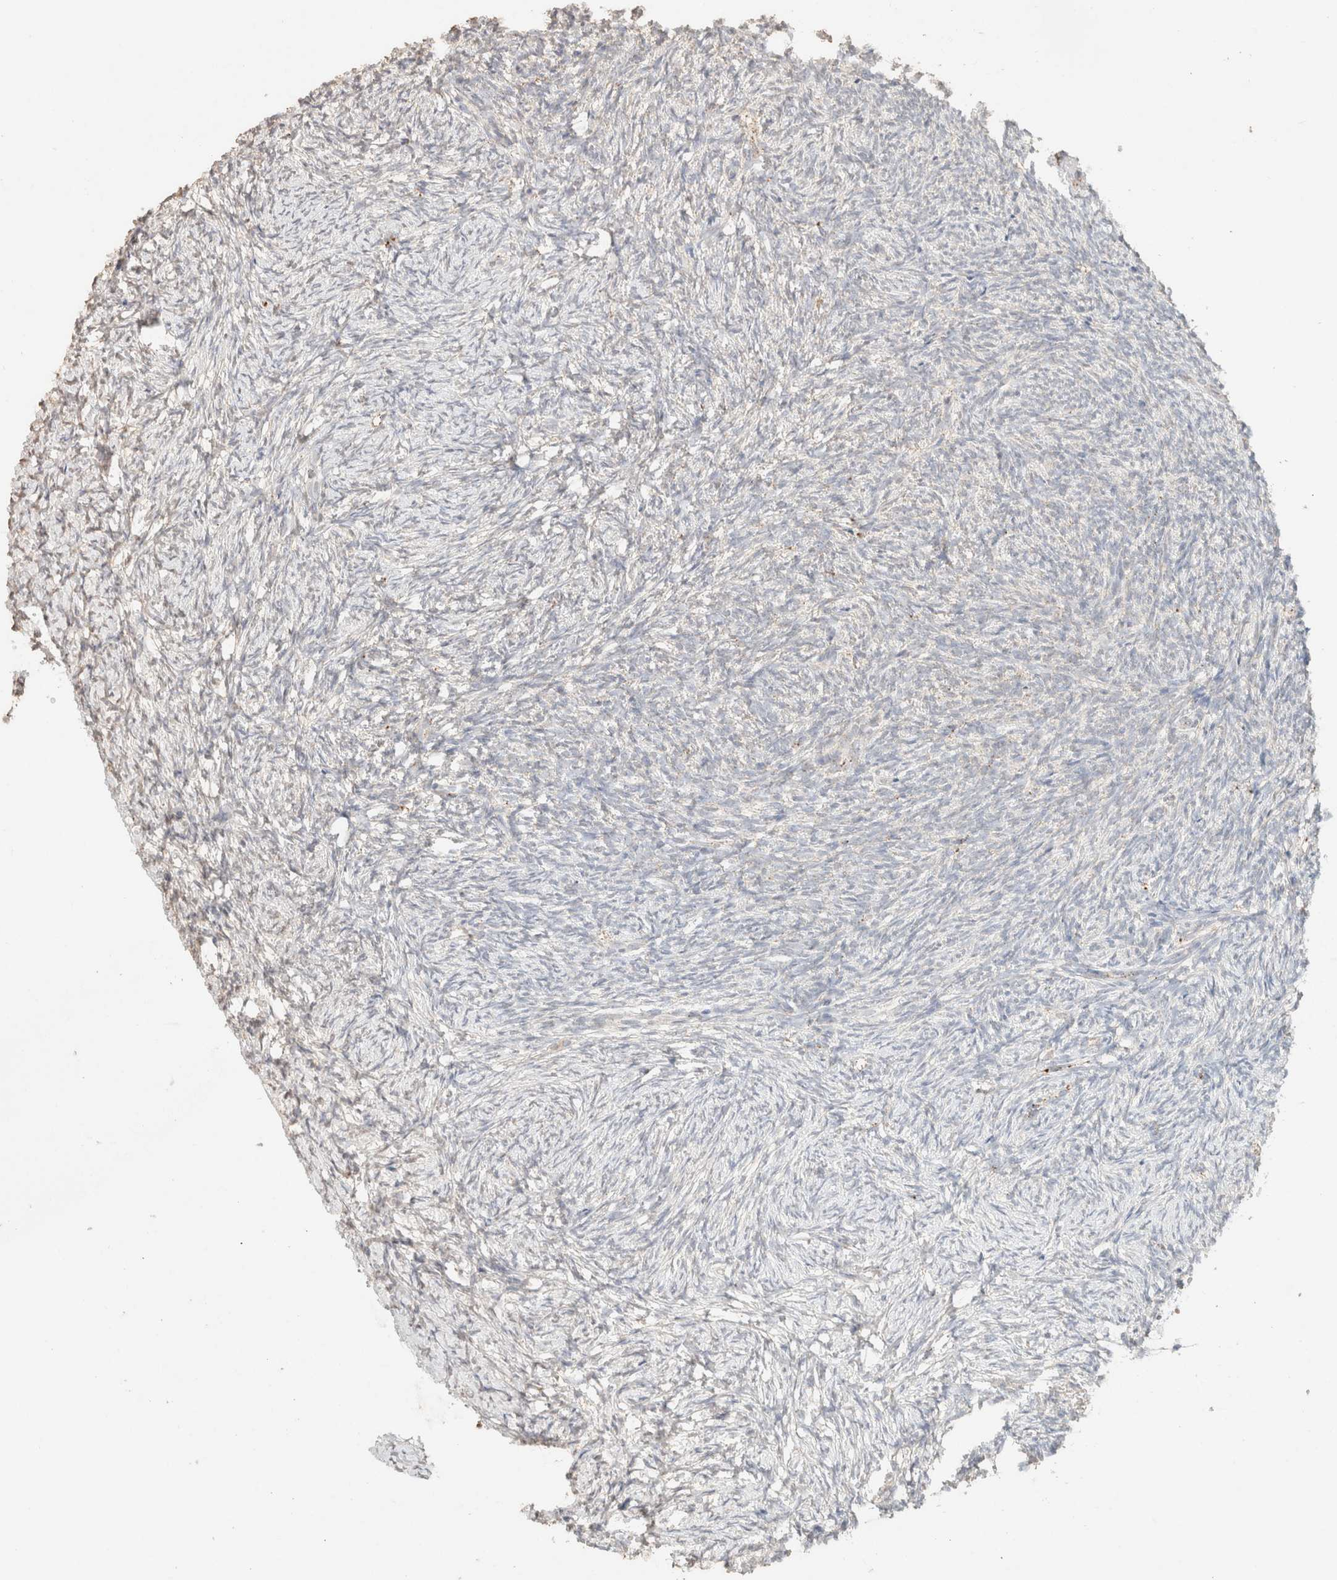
{"staining": {"intensity": "weak", "quantity": ">75%", "location": "cytoplasmic/membranous"}, "tissue": "ovary", "cell_type": "Follicle cells", "image_type": "normal", "snomed": [{"axis": "morphology", "description": "Normal tissue, NOS"}, {"axis": "topography", "description": "Ovary"}], "caption": "Ovary was stained to show a protein in brown. There is low levels of weak cytoplasmic/membranous positivity in about >75% of follicle cells. (DAB (3,3'-diaminobenzidine) = brown stain, brightfield microscopy at high magnification).", "gene": "CTSC", "patient": {"sex": "female", "age": 41}}